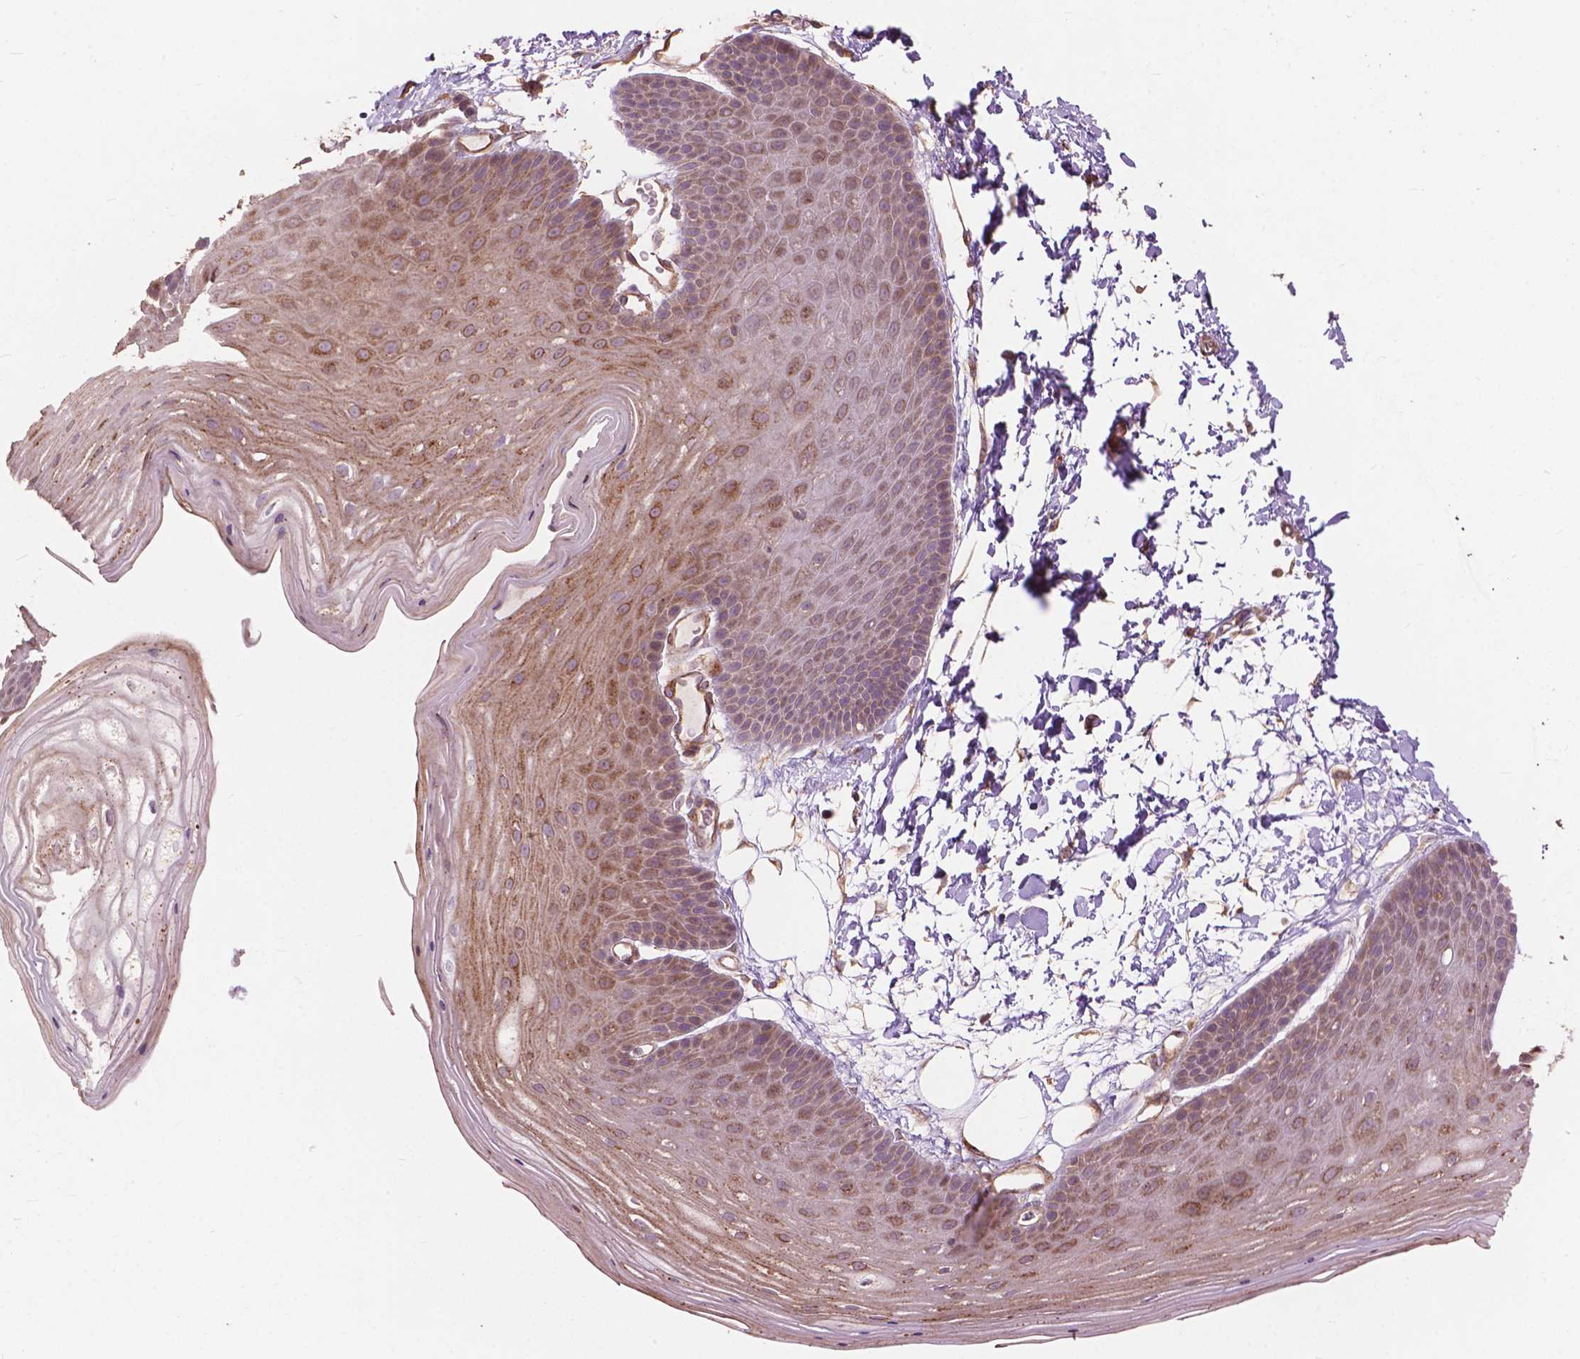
{"staining": {"intensity": "moderate", "quantity": ">75%", "location": "cytoplasmic/membranous"}, "tissue": "skin", "cell_type": "Epidermal cells", "image_type": "normal", "snomed": [{"axis": "morphology", "description": "Normal tissue, NOS"}, {"axis": "topography", "description": "Anal"}], "caption": "A micrograph of human skin stained for a protein shows moderate cytoplasmic/membranous brown staining in epidermal cells. (DAB (3,3'-diaminobenzidine) IHC, brown staining for protein, blue staining for nuclei).", "gene": "FNIP1", "patient": {"sex": "male", "age": 53}}